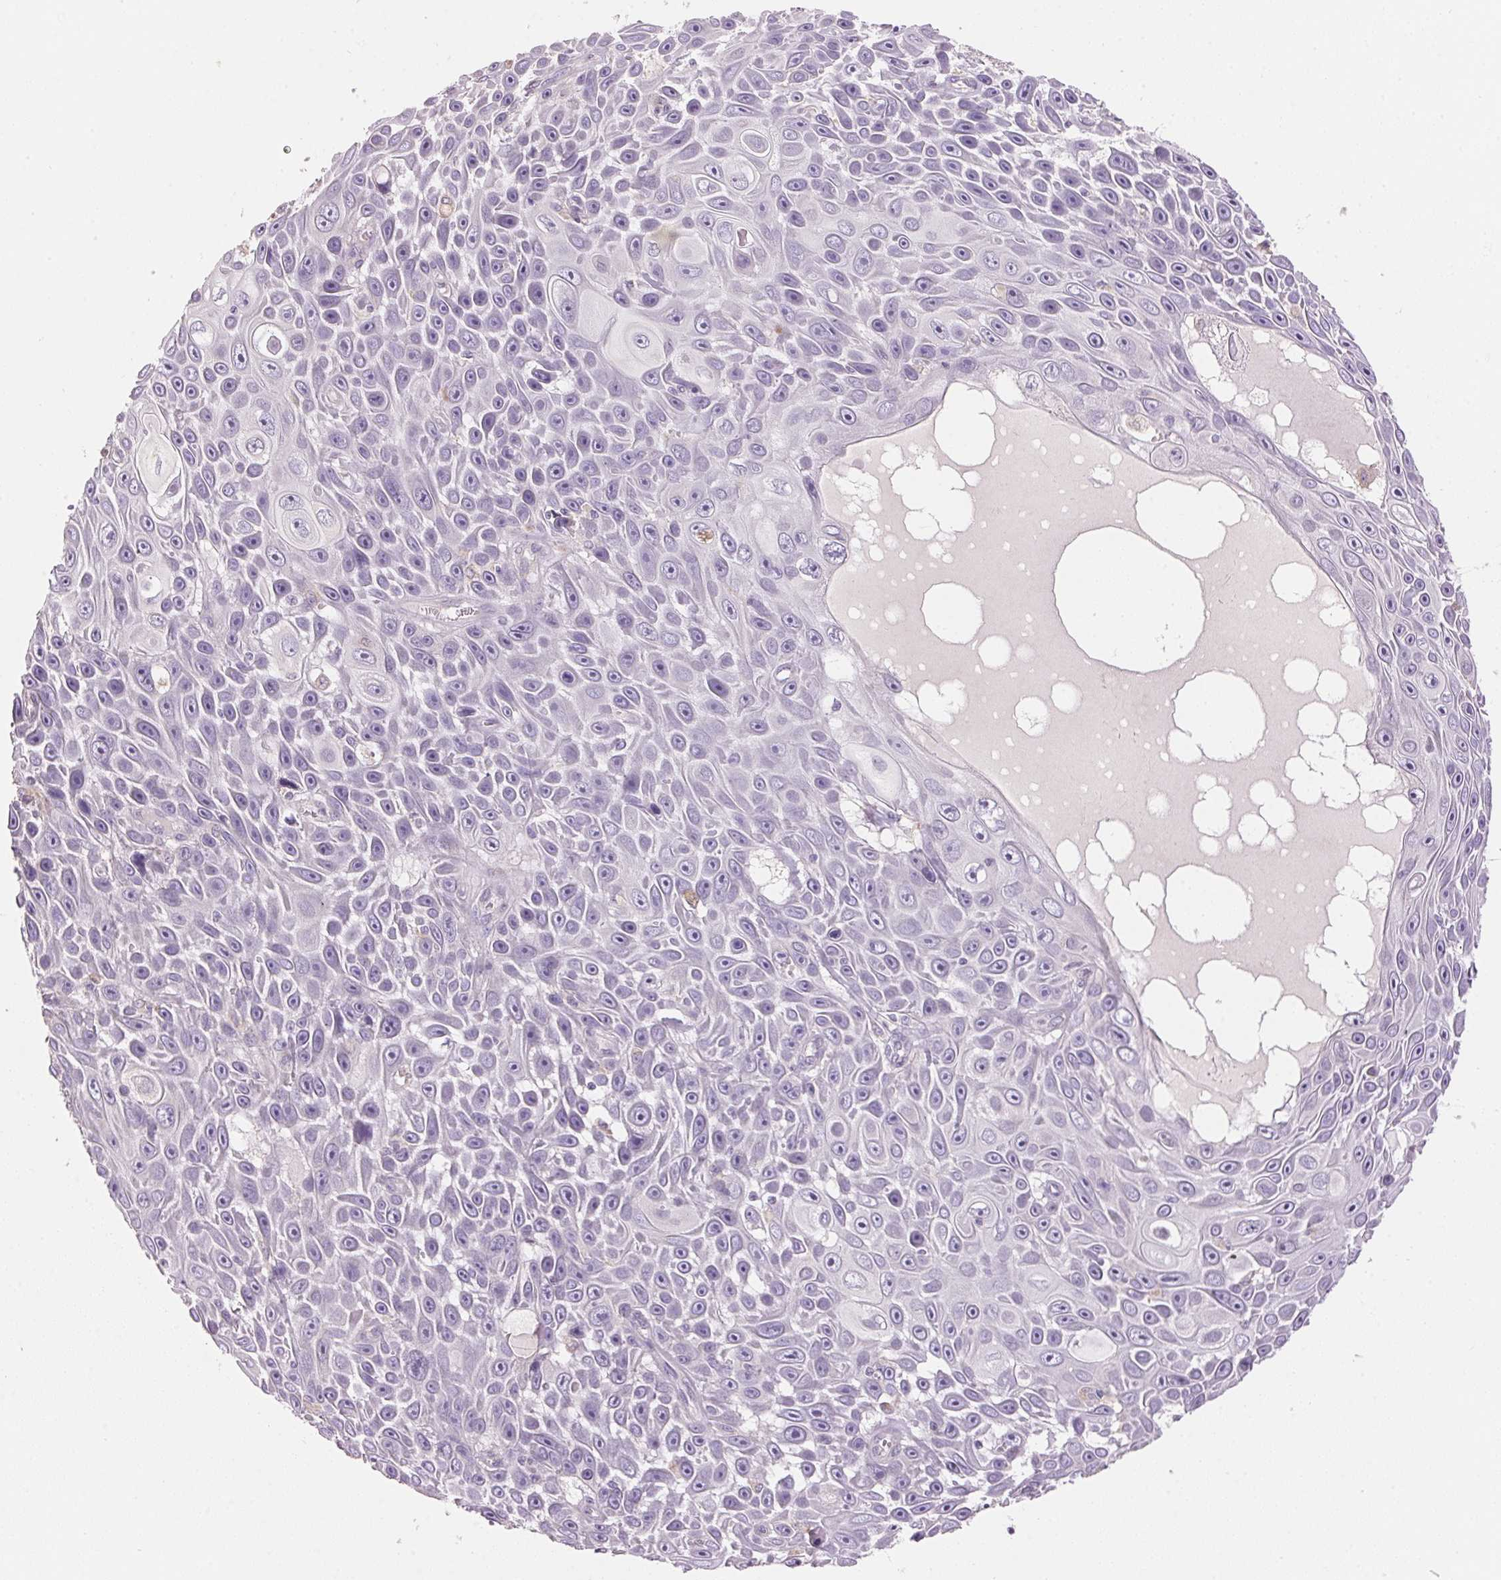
{"staining": {"intensity": "negative", "quantity": "none", "location": "none"}, "tissue": "skin cancer", "cell_type": "Tumor cells", "image_type": "cancer", "snomed": [{"axis": "morphology", "description": "Squamous cell carcinoma, NOS"}, {"axis": "topography", "description": "Skin"}], "caption": "Skin cancer stained for a protein using IHC demonstrates no expression tumor cells.", "gene": "LYZL6", "patient": {"sex": "male", "age": 82}}